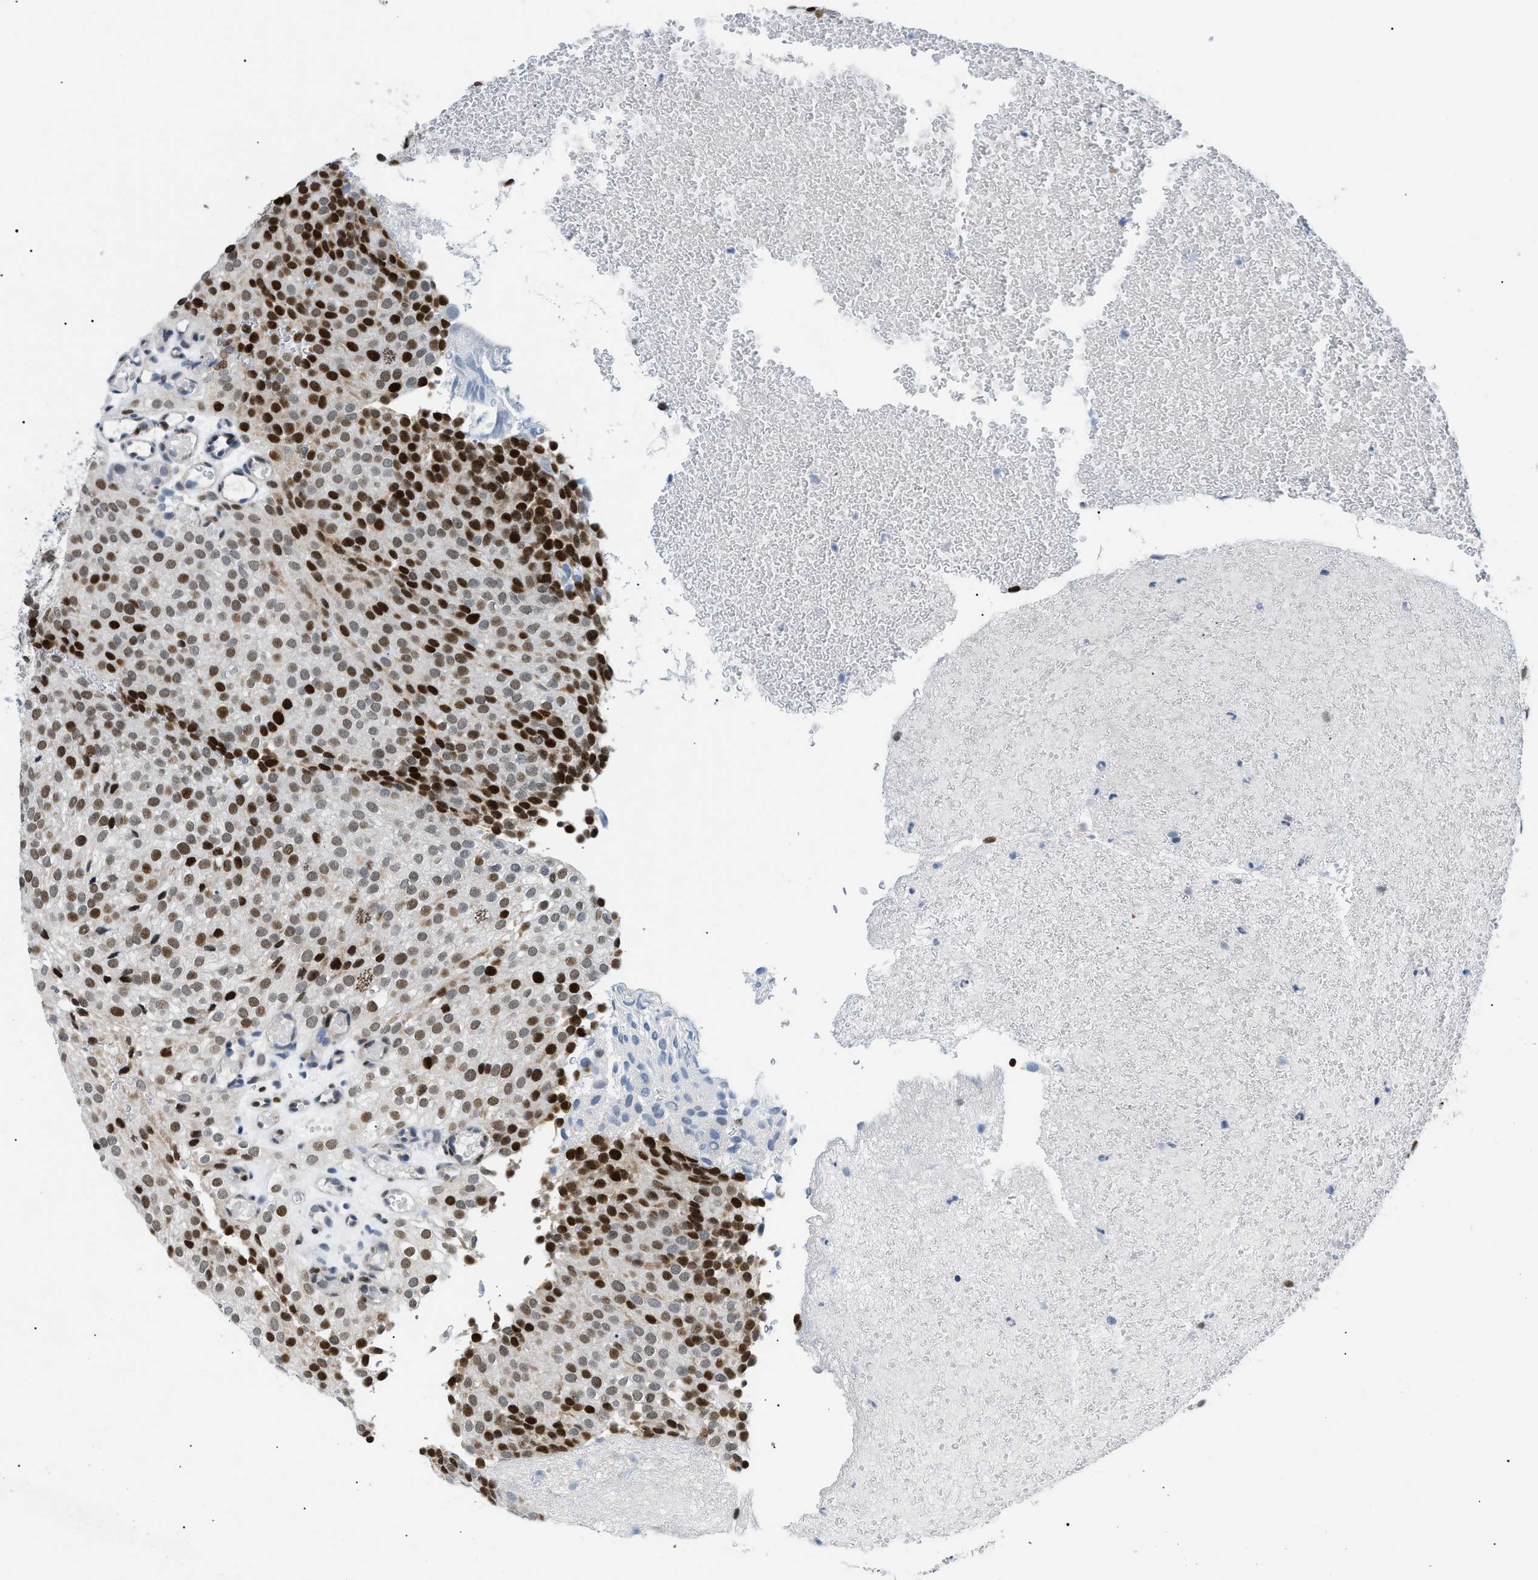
{"staining": {"intensity": "strong", "quantity": ">75%", "location": "nuclear"}, "tissue": "urothelial cancer", "cell_type": "Tumor cells", "image_type": "cancer", "snomed": [{"axis": "morphology", "description": "Urothelial carcinoma, Low grade"}, {"axis": "topography", "description": "Urinary bladder"}], "caption": "DAB immunohistochemical staining of low-grade urothelial carcinoma demonstrates strong nuclear protein staining in approximately >75% of tumor cells.", "gene": "SMARCC1", "patient": {"sex": "male", "age": 78}}